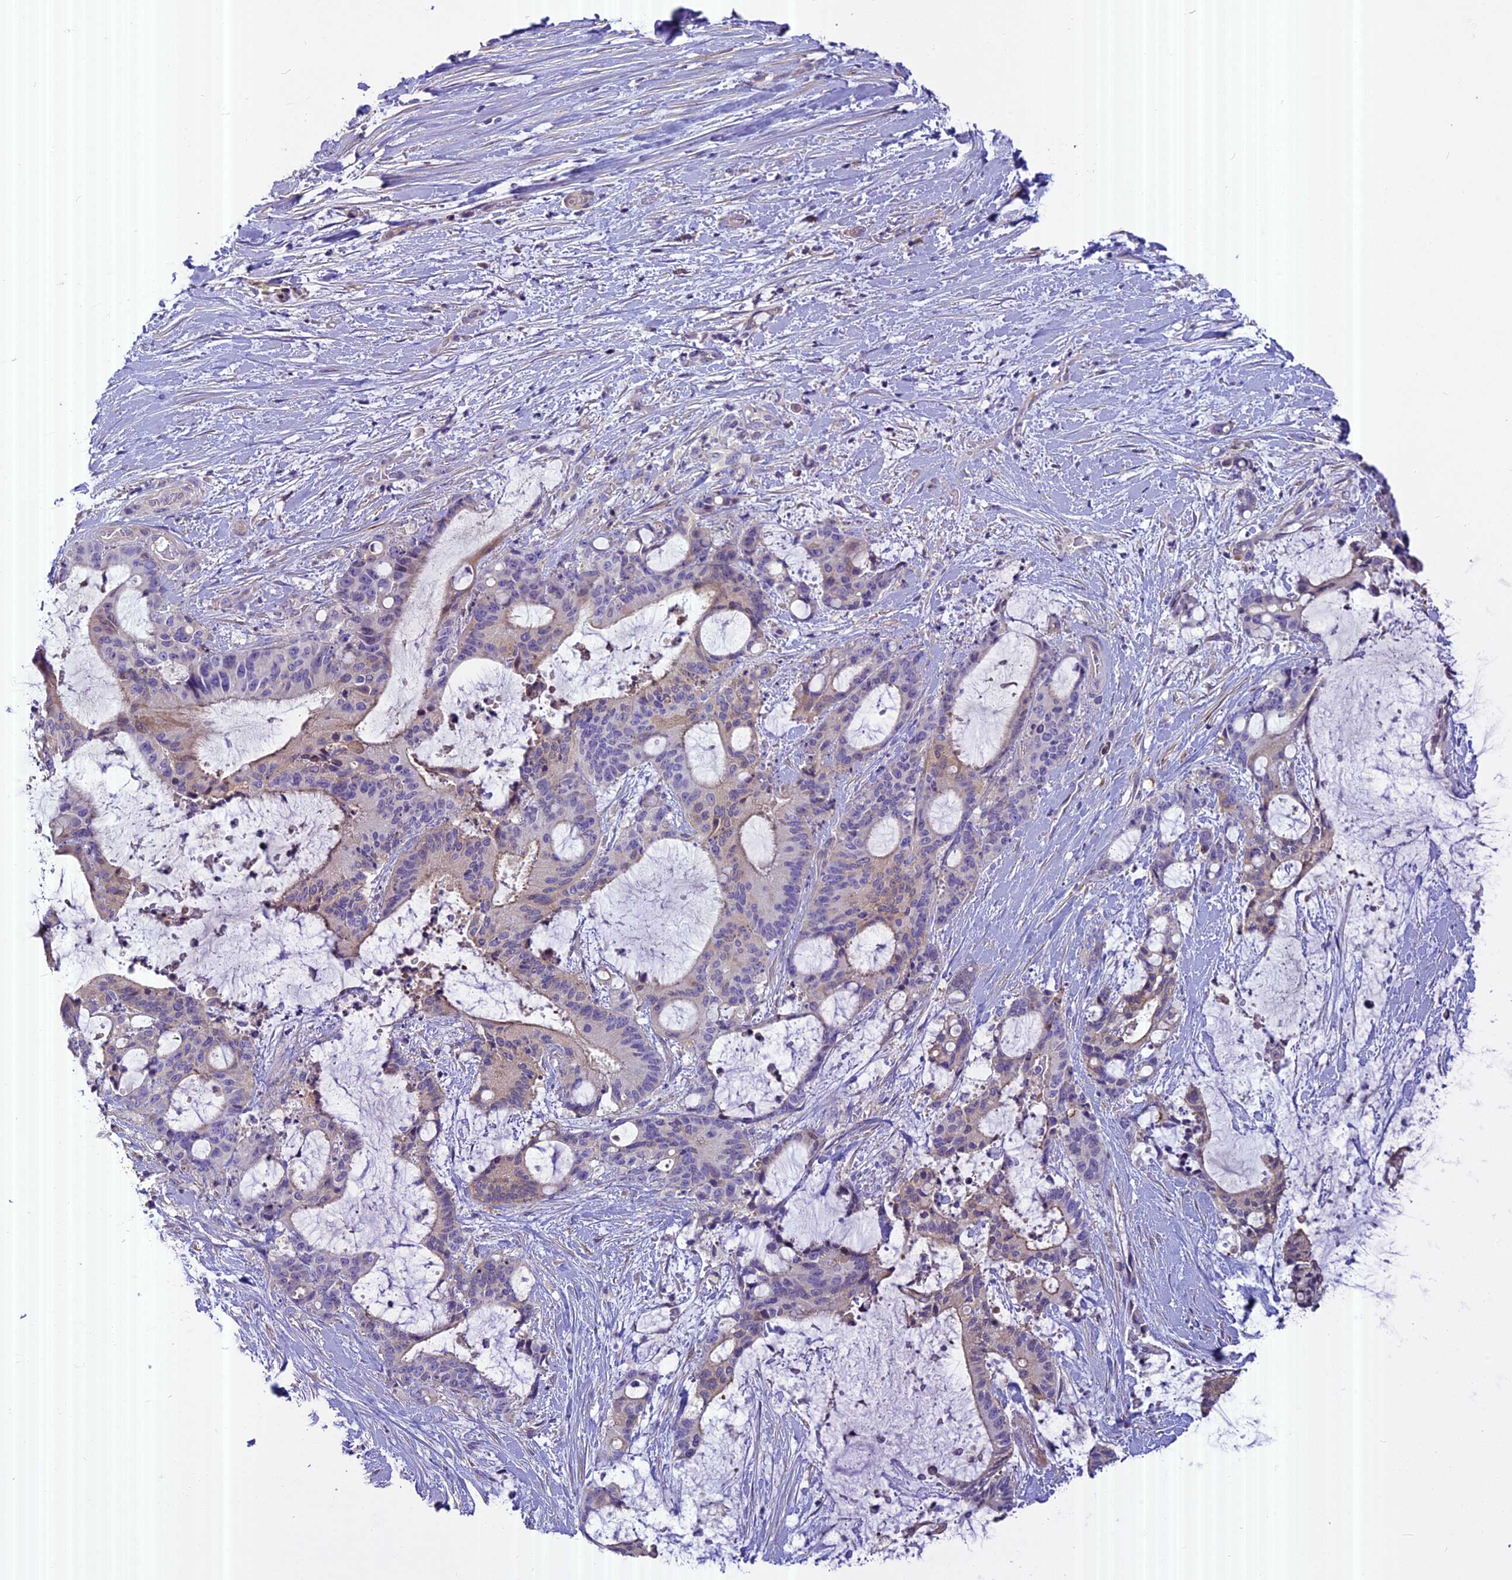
{"staining": {"intensity": "moderate", "quantity": "<25%", "location": "cytoplasmic/membranous"}, "tissue": "liver cancer", "cell_type": "Tumor cells", "image_type": "cancer", "snomed": [{"axis": "morphology", "description": "Normal tissue, NOS"}, {"axis": "morphology", "description": "Cholangiocarcinoma"}, {"axis": "topography", "description": "Liver"}, {"axis": "topography", "description": "Peripheral nerve tissue"}], "caption": "Immunohistochemistry (IHC) (DAB) staining of human liver cancer (cholangiocarcinoma) shows moderate cytoplasmic/membranous protein positivity in approximately <25% of tumor cells. (DAB (3,3'-diaminobenzidine) = brown stain, brightfield microscopy at high magnification).", "gene": "FAM98C", "patient": {"sex": "female", "age": 73}}